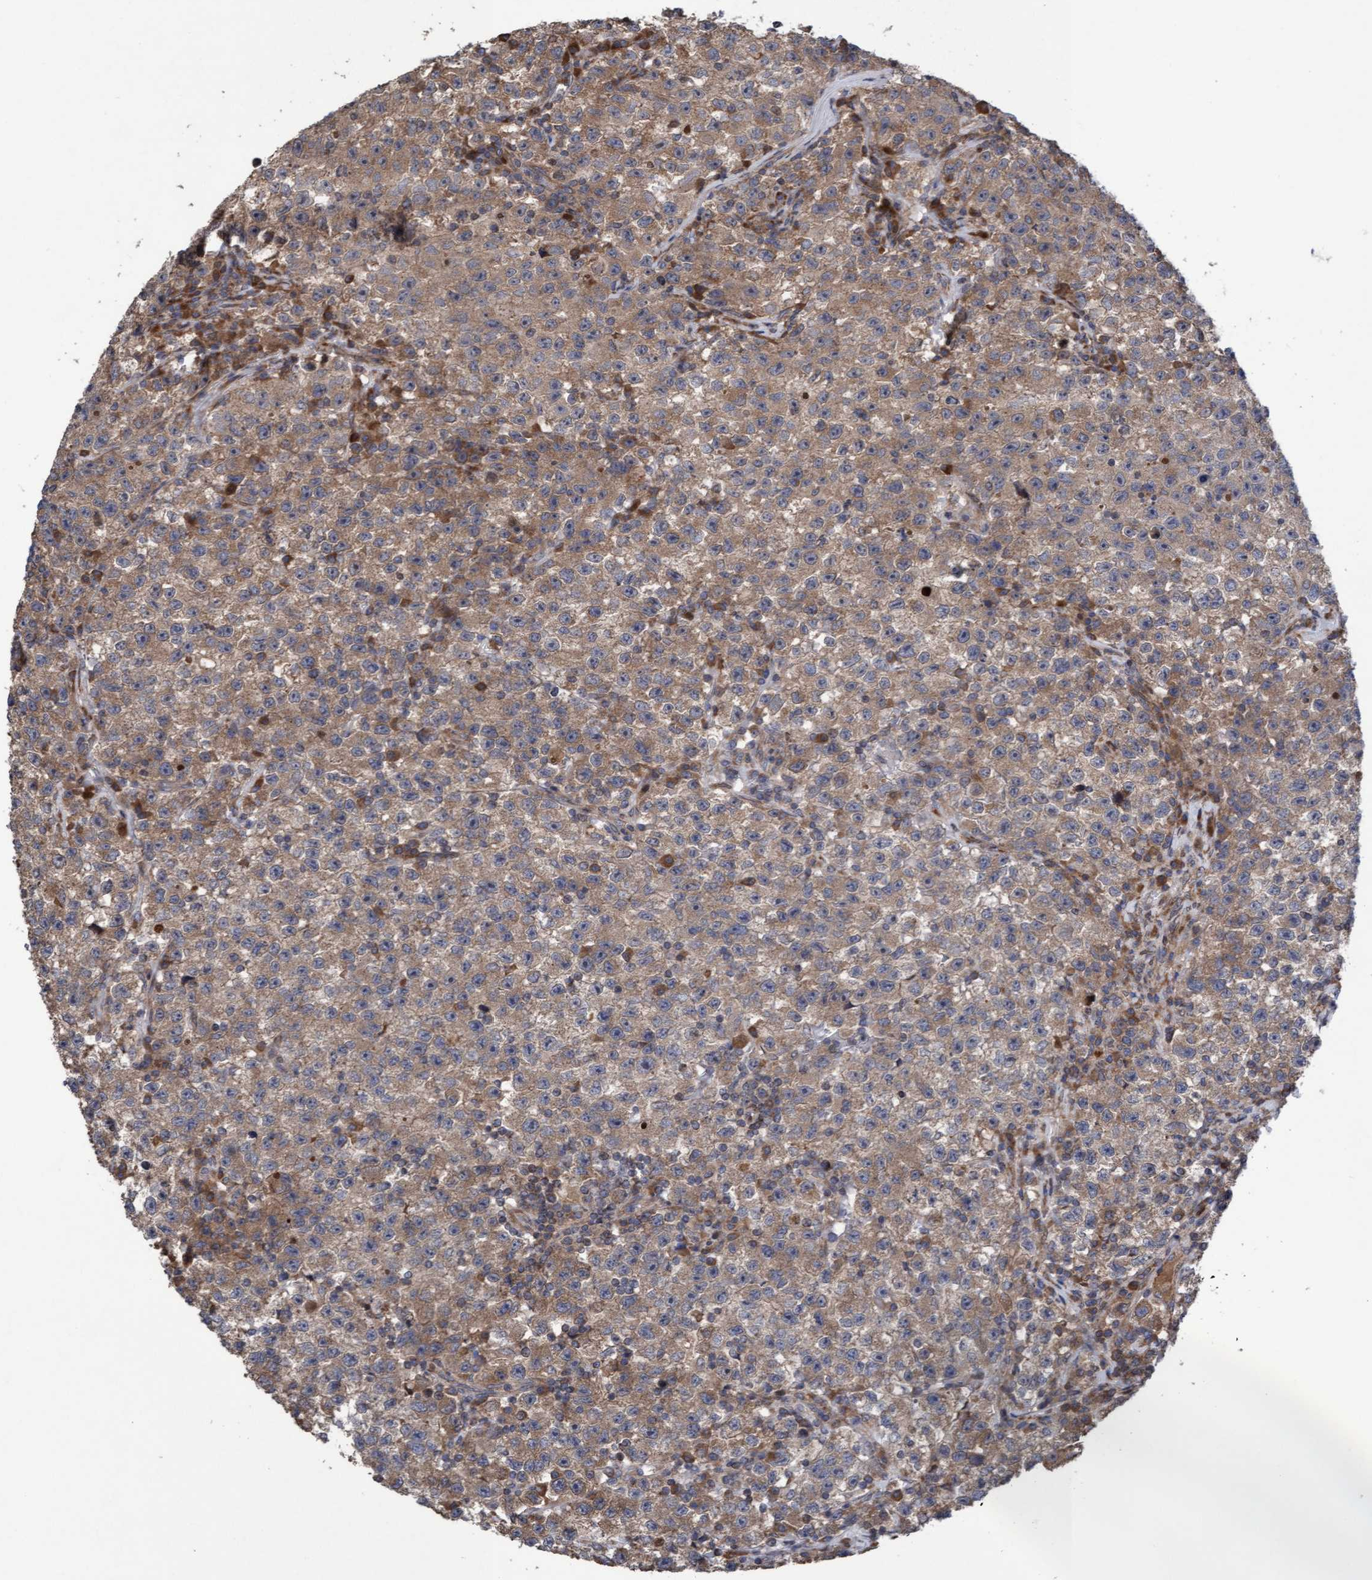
{"staining": {"intensity": "moderate", "quantity": ">75%", "location": "cytoplasmic/membranous"}, "tissue": "testis cancer", "cell_type": "Tumor cells", "image_type": "cancer", "snomed": [{"axis": "morphology", "description": "Seminoma, NOS"}, {"axis": "topography", "description": "Testis"}], "caption": "This photomicrograph demonstrates IHC staining of human testis cancer (seminoma), with medium moderate cytoplasmic/membranous staining in about >75% of tumor cells.", "gene": "ELP5", "patient": {"sex": "male", "age": 22}}